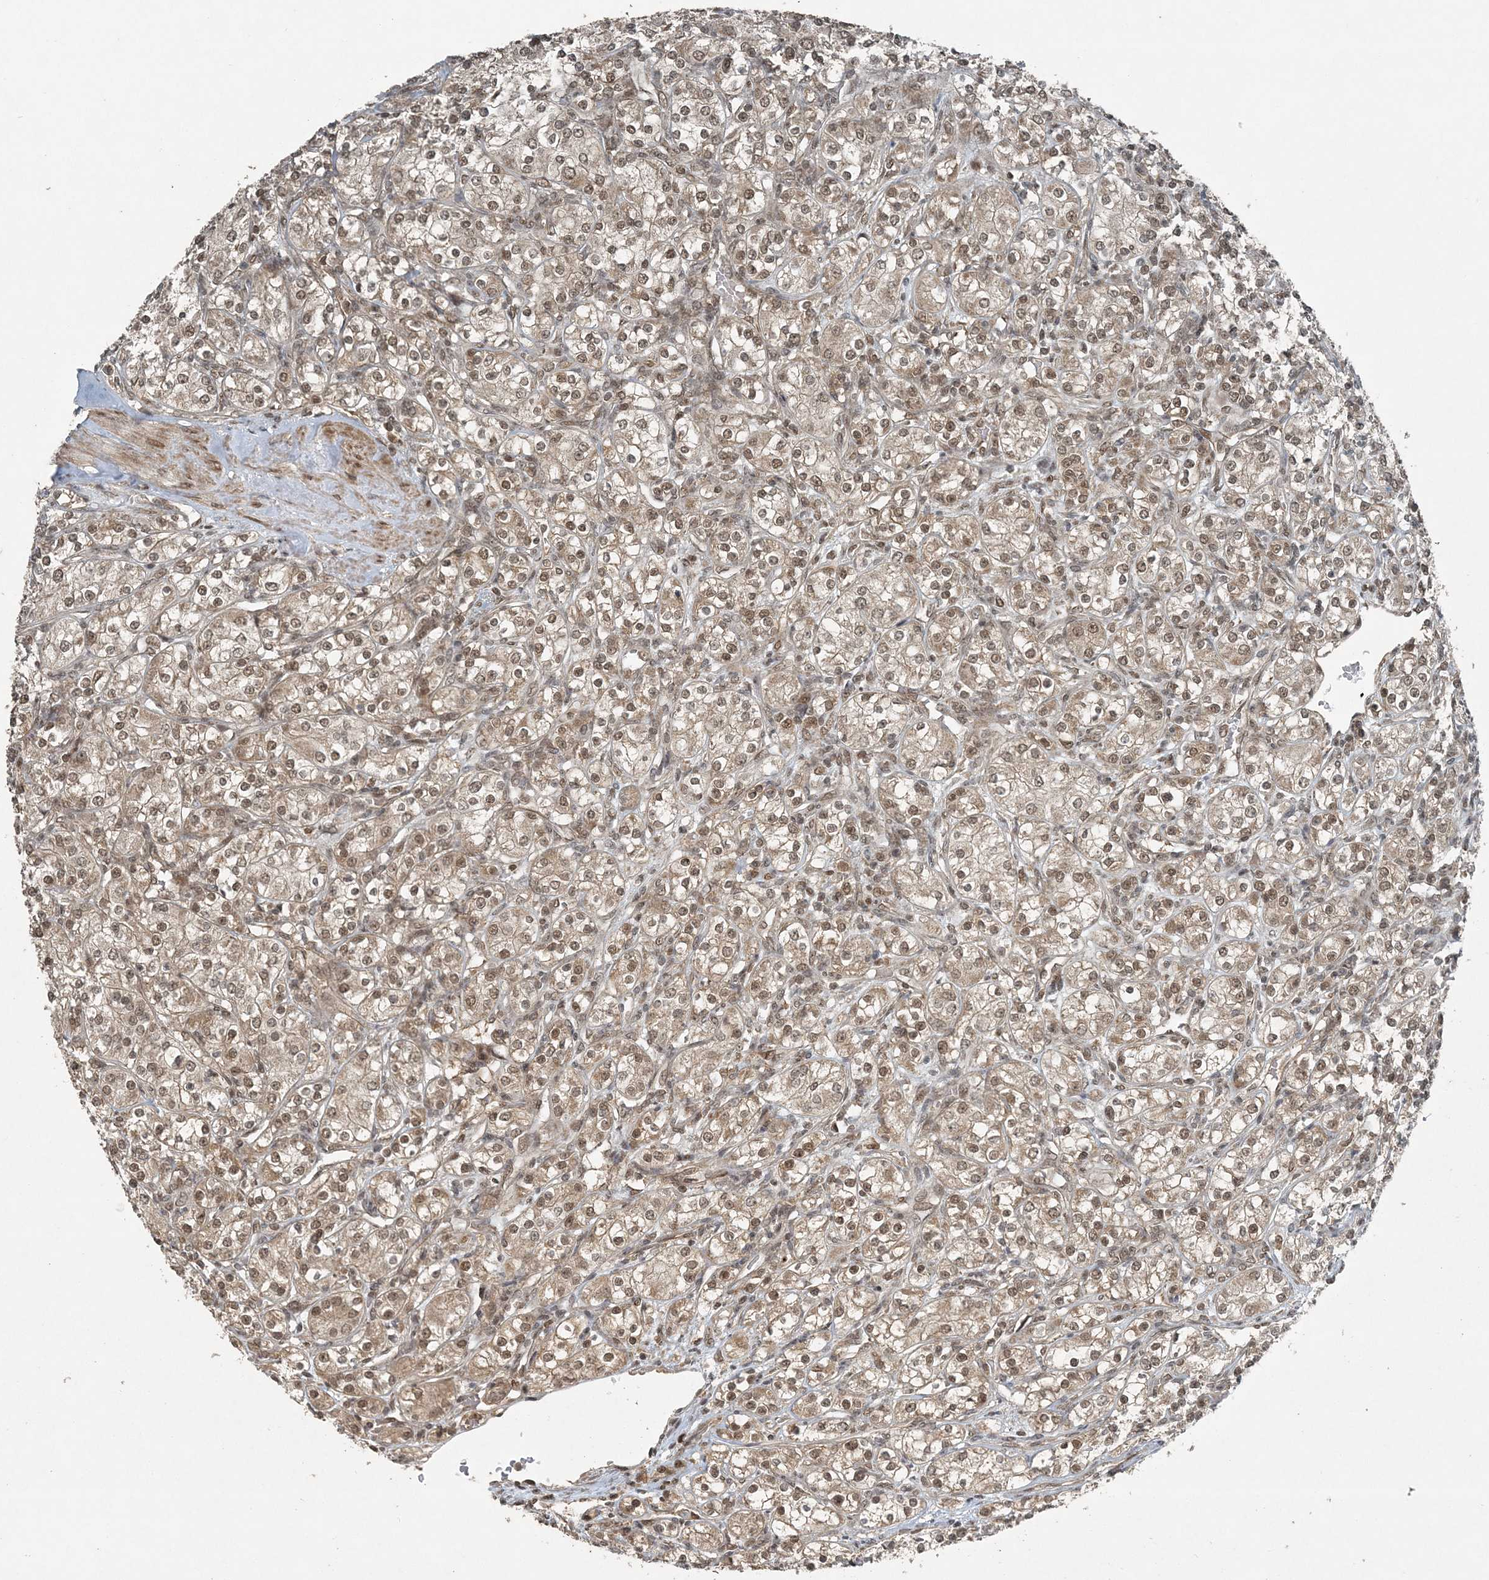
{"staining": {"intensity": "moderate", "quantity": ">75%", "location": "nuclear"}, "tissue": "renal cancer", "cell_type": "Tumor cells", "image_type": "cancer", "snomed": [{"axis": "morphology", "description": "Adenocarcinoma, NOS"}, {"axis": "topography", "description": "Kidney"}], "caption": "Renal cancer (adenocarcinoma) was stained to show a protein in brown. There is medium levels of moderate nuclear staining in about >75% of tumor cells.", "gene": "COPS7B", "patient": {"sex": "male", "age": 77}}